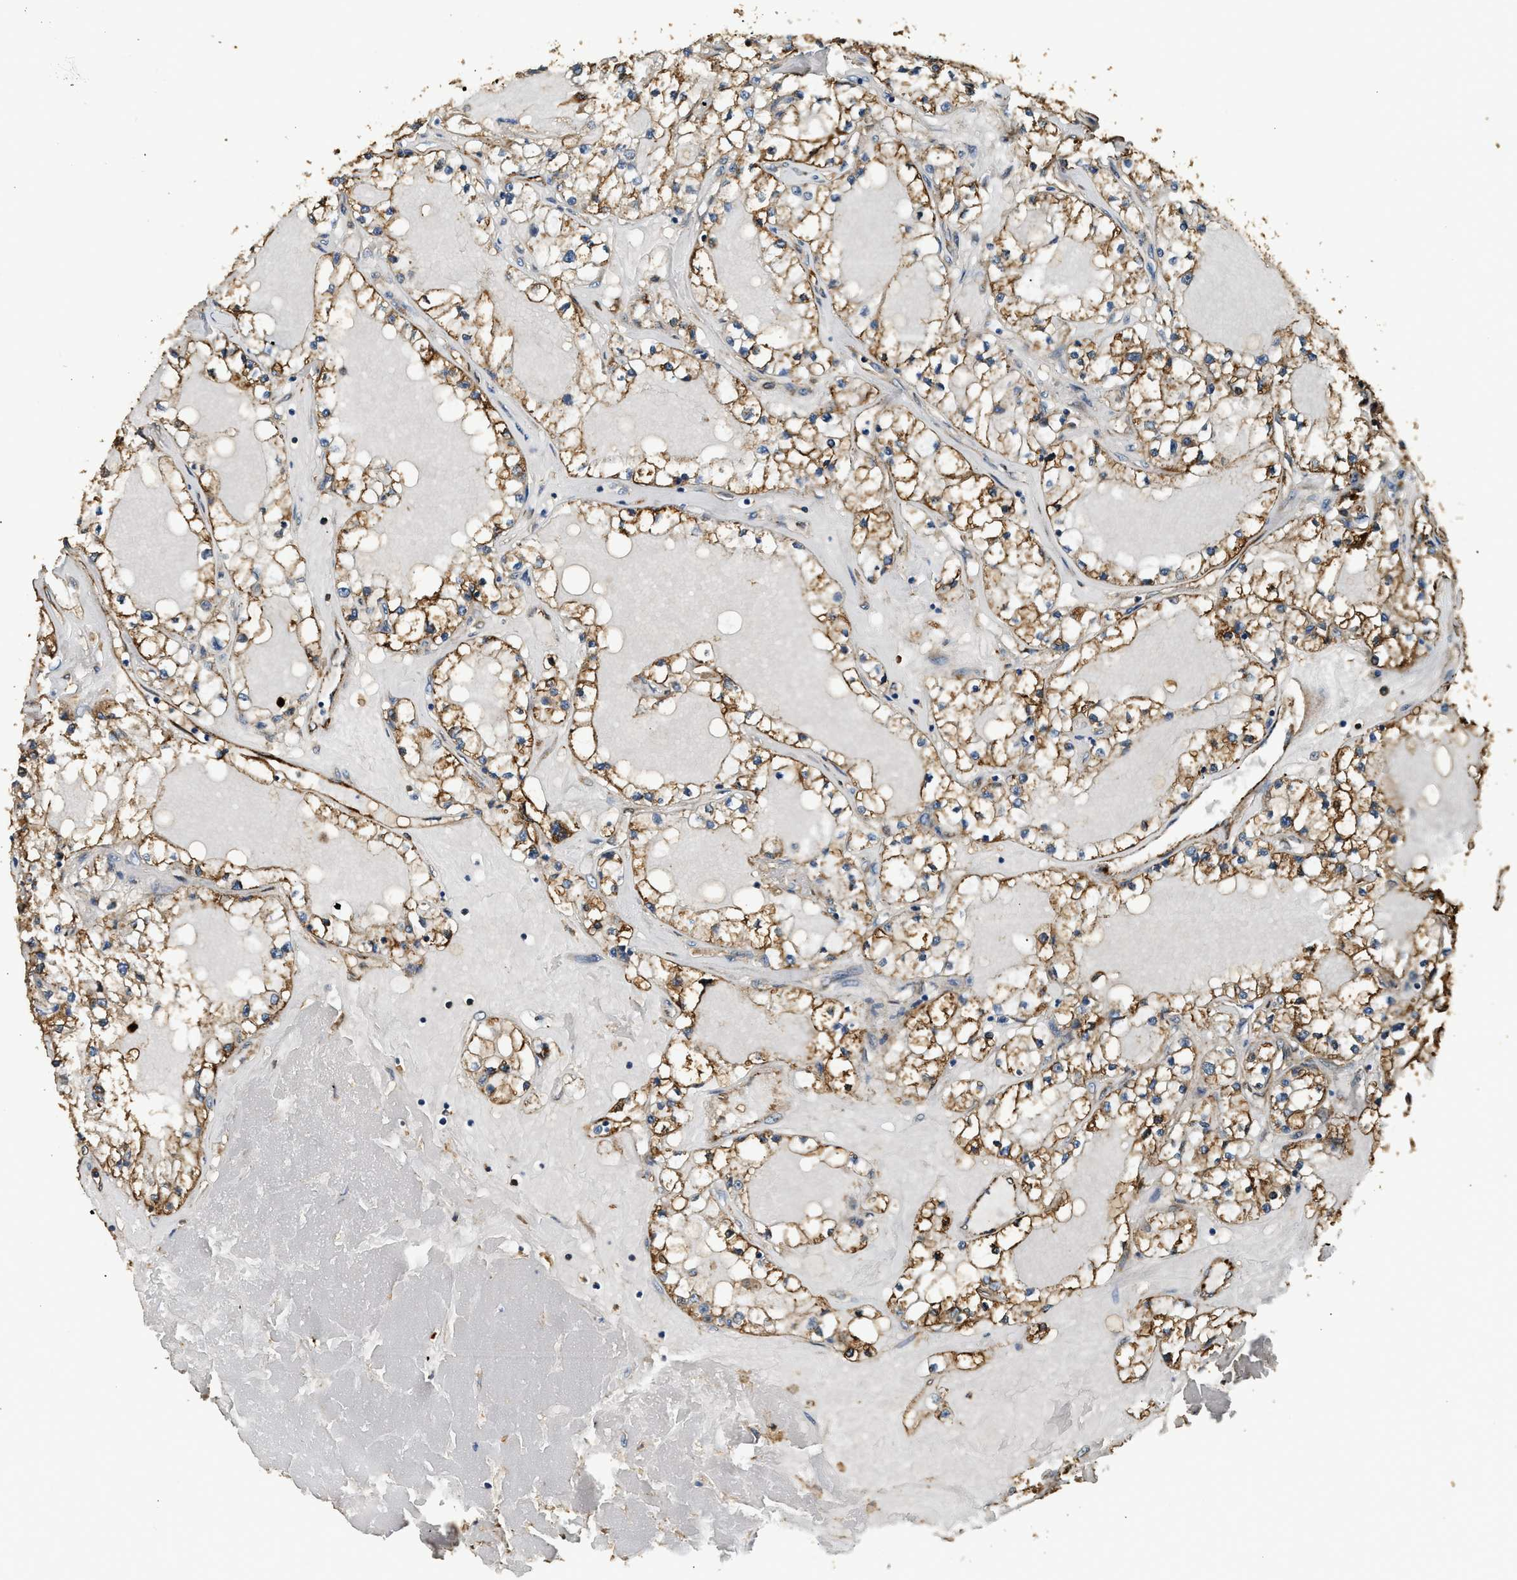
{"staining": {"intensity": "moderate", "quantity": ">75%", "location": "cytoplasmic/membranous"}, "tissue": "renal cancer", "cell_type": "Tumor cells", "image_type": "cancer", "snomed": [{"axis": "morphology", "description": "Adenocarcinoma, NOS"}, {"axis": "topography", "description": "Kidney"}], "caption": "About >75% of tumor cells in human adenocarcinoma (renal) demonstrate moderate cytoplasmic/membranous protein positivity as visualized by brown immunohistochemical staining.", "gene": "ANXA3", "patient": {"sex": "male", "age": 56}}